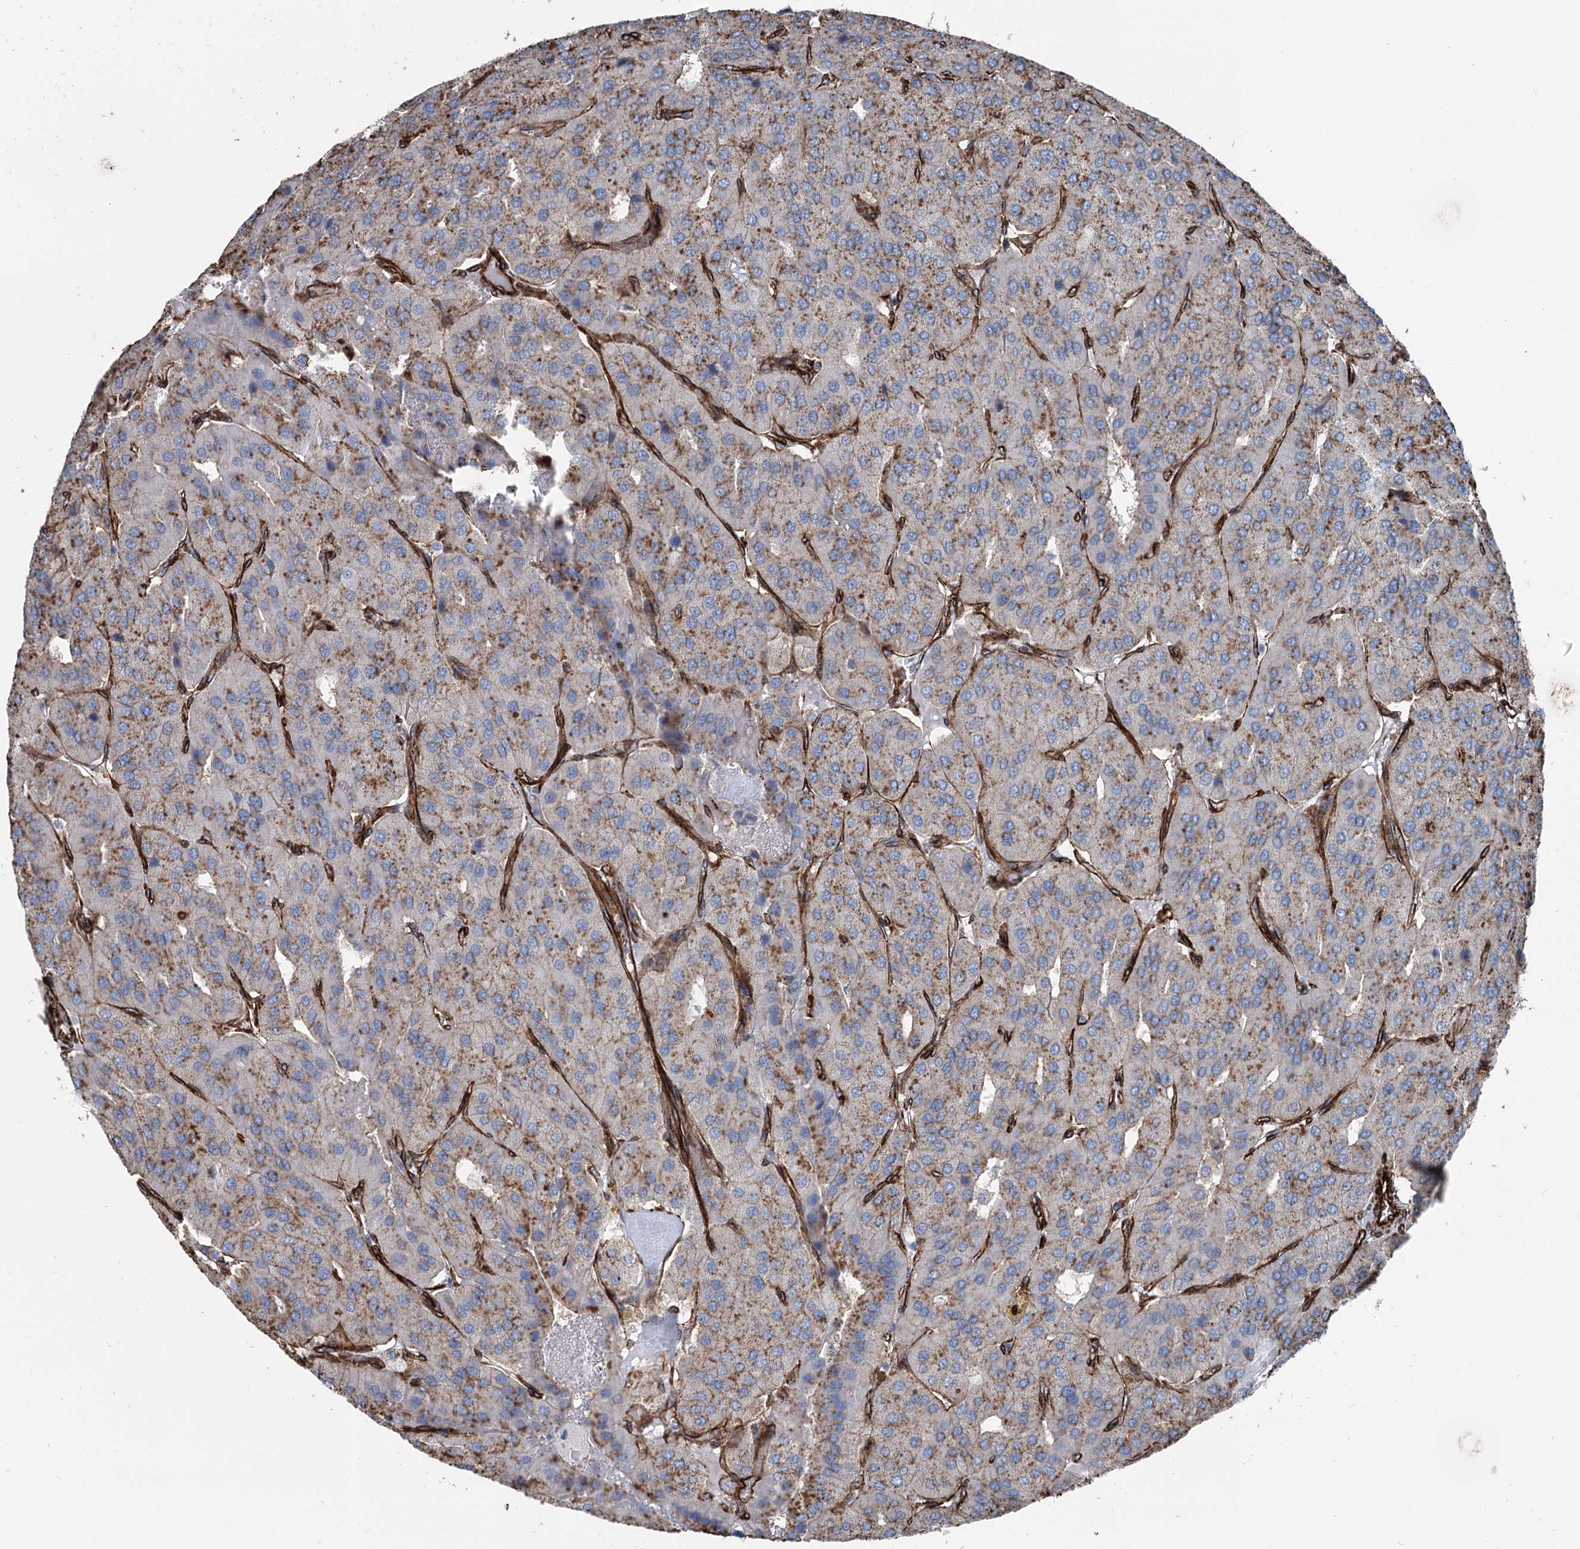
{"staining": {"intensity": "moderate", "quantity": ">75%", "location": "cytoplasmic/membranous"}, "tissue": "parathyroid gland", "cell_type": "Glandular cells", "image_type": "normal", "snomed": [{"axis": "morphology", "description": "Normal tissue, NOS"}, {"axis": "morphology", "description": "Adenoma, NOS"}, {"axis": "topography", "description": "Parathyroid gland"}], "caption": "Normal parathyroid gland shows moderate cytoplasmic/membranous staining in approximately >75% of glandular cells, visualized by immunohistochemistry. Using DAB (brown) and hematoxylin (blue) stains, captured at high magnification using brightfield microscopy.", "gene": "IQSEC1", "patient": {"sex": "female", "age": 86}}